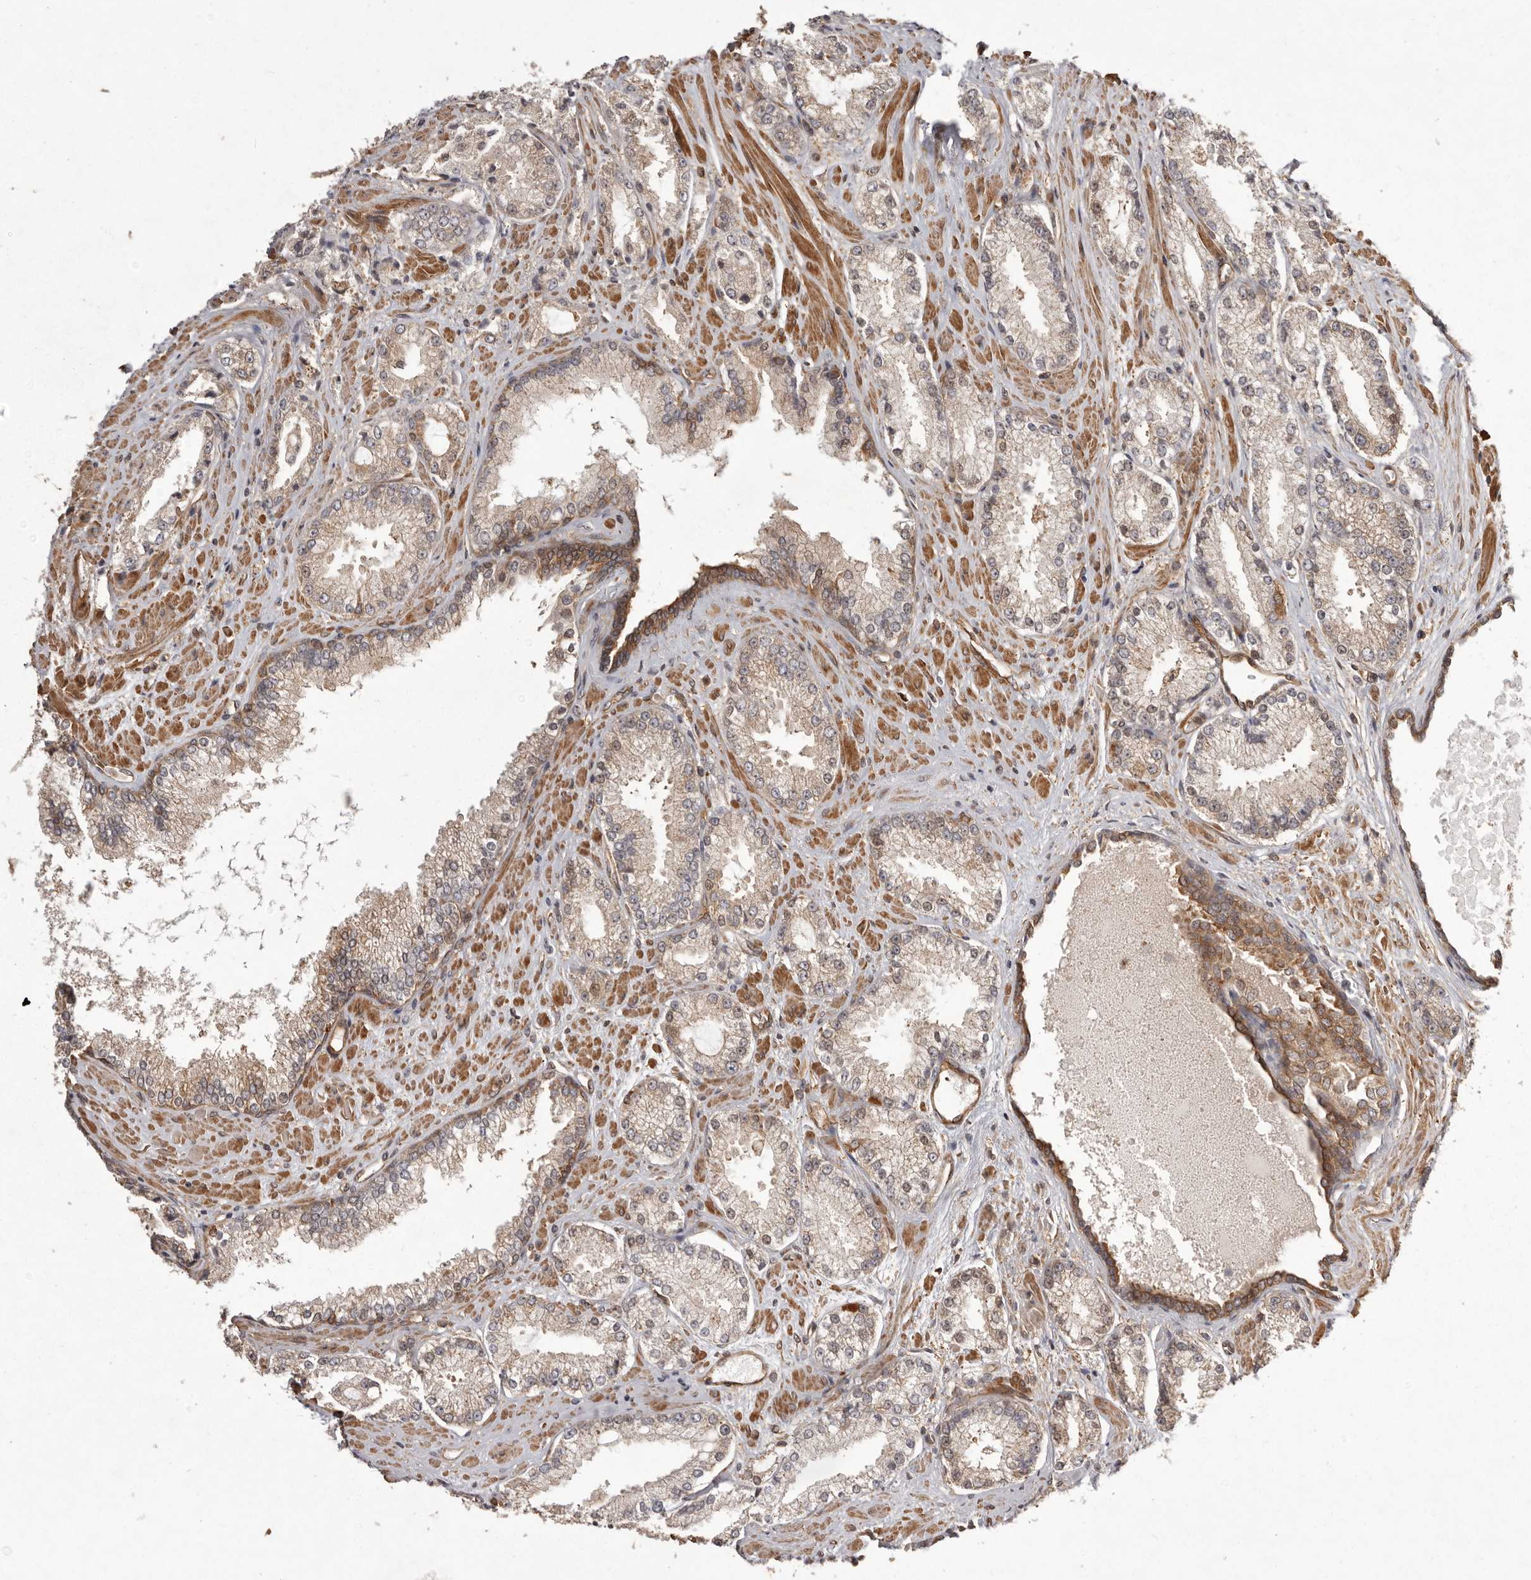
{"staining": {"intensity": "weak", "quantity": "25%-75%", "location": "cytoplasmic/membranous"}, "tissue": "prostate cancer", "cell_type": "Tumor cells", "image_type": "cancer", "snomed": [{"axis": "morphology", "description": "Adenocarcinoma, High grade"}, {"axis": "topography", "description": "Prostate"}], "caption": "Weak cytoplasmic/membranous expression is appreciated in approximately 25%-75% of tumor cells in prostate cancer (high-grade adenocarcinoma).", "gene": "NFKBIA", "patient": {"sex": "male", "age": 73}}